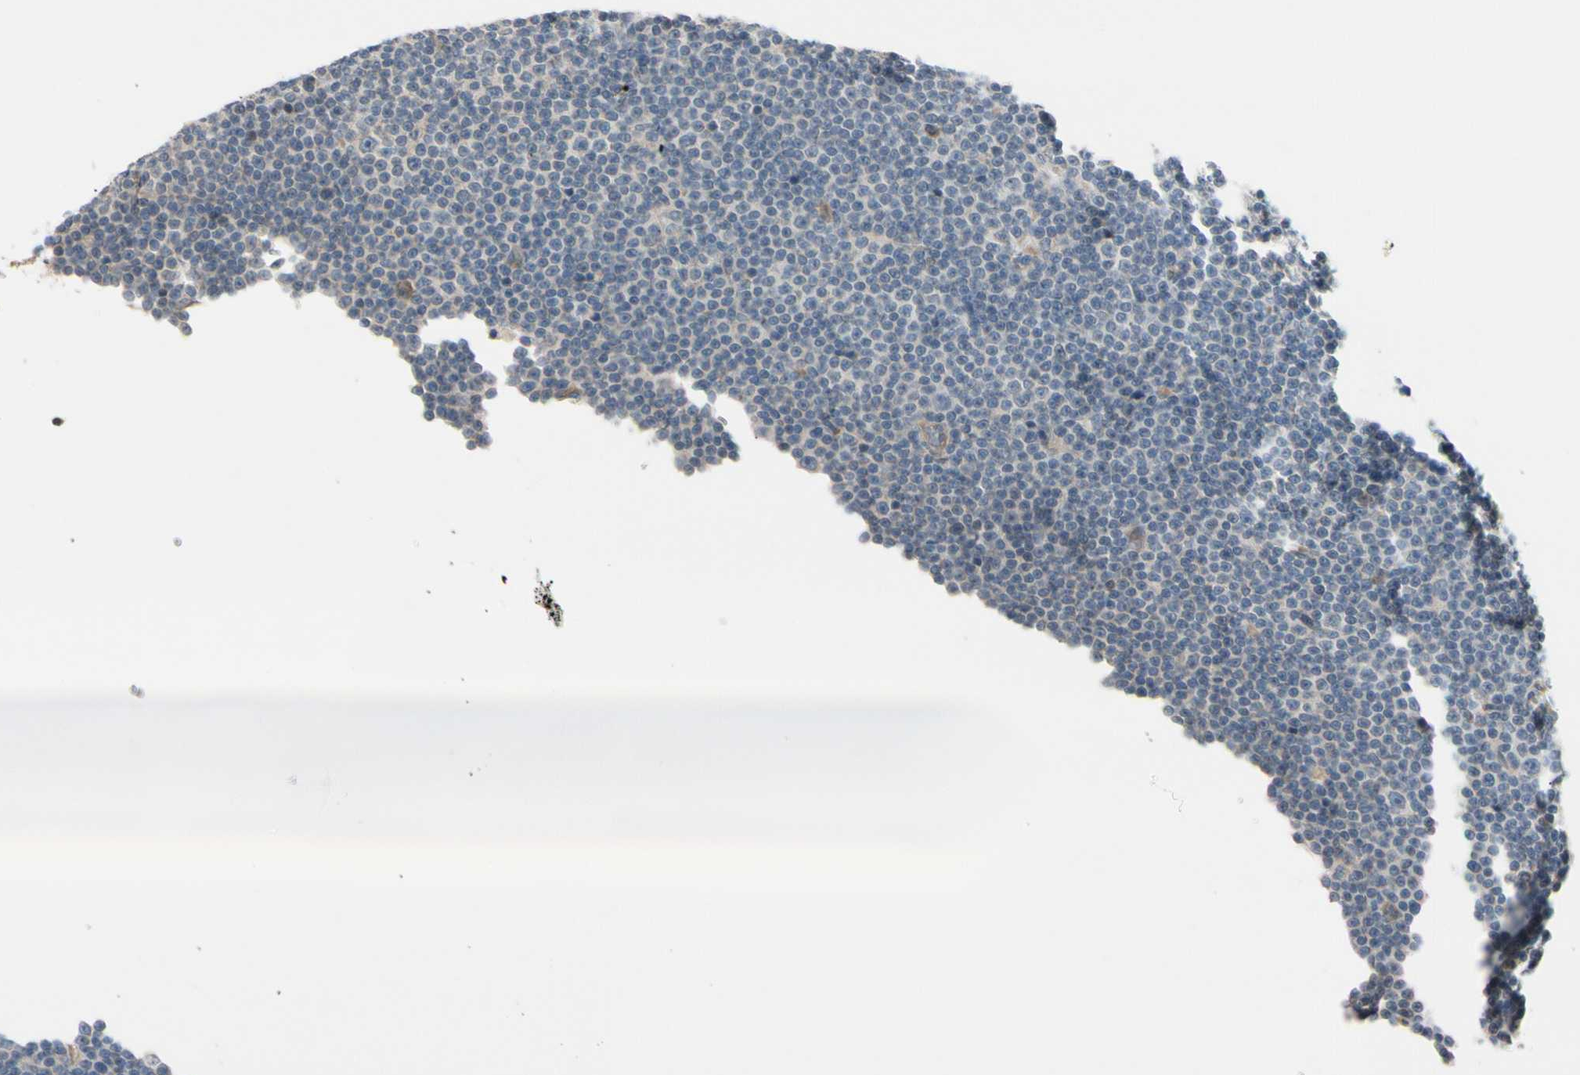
{"staining": {"intensity": "negative", "quantity": "none", "location": "none"}, "tissue": "lymphoma", "cell_type": "Tumor cells", "image_type": "cancer", "snomed": [{"axis": "morphology", "description": "Malignant lymphoma, non-Hodgkin's type, Low grade"}, {"axis": "topography", "description": "Lymph node"}], "caption": "A high-resolution photomicrograph shows immunohistochemistry staining of low-grade malignant lymphoma, non-Hodgkin's type, which displays no significant expression in tumor cells.", "gene": "FGF10", "patient": {"sex": "female", "age": 67}}